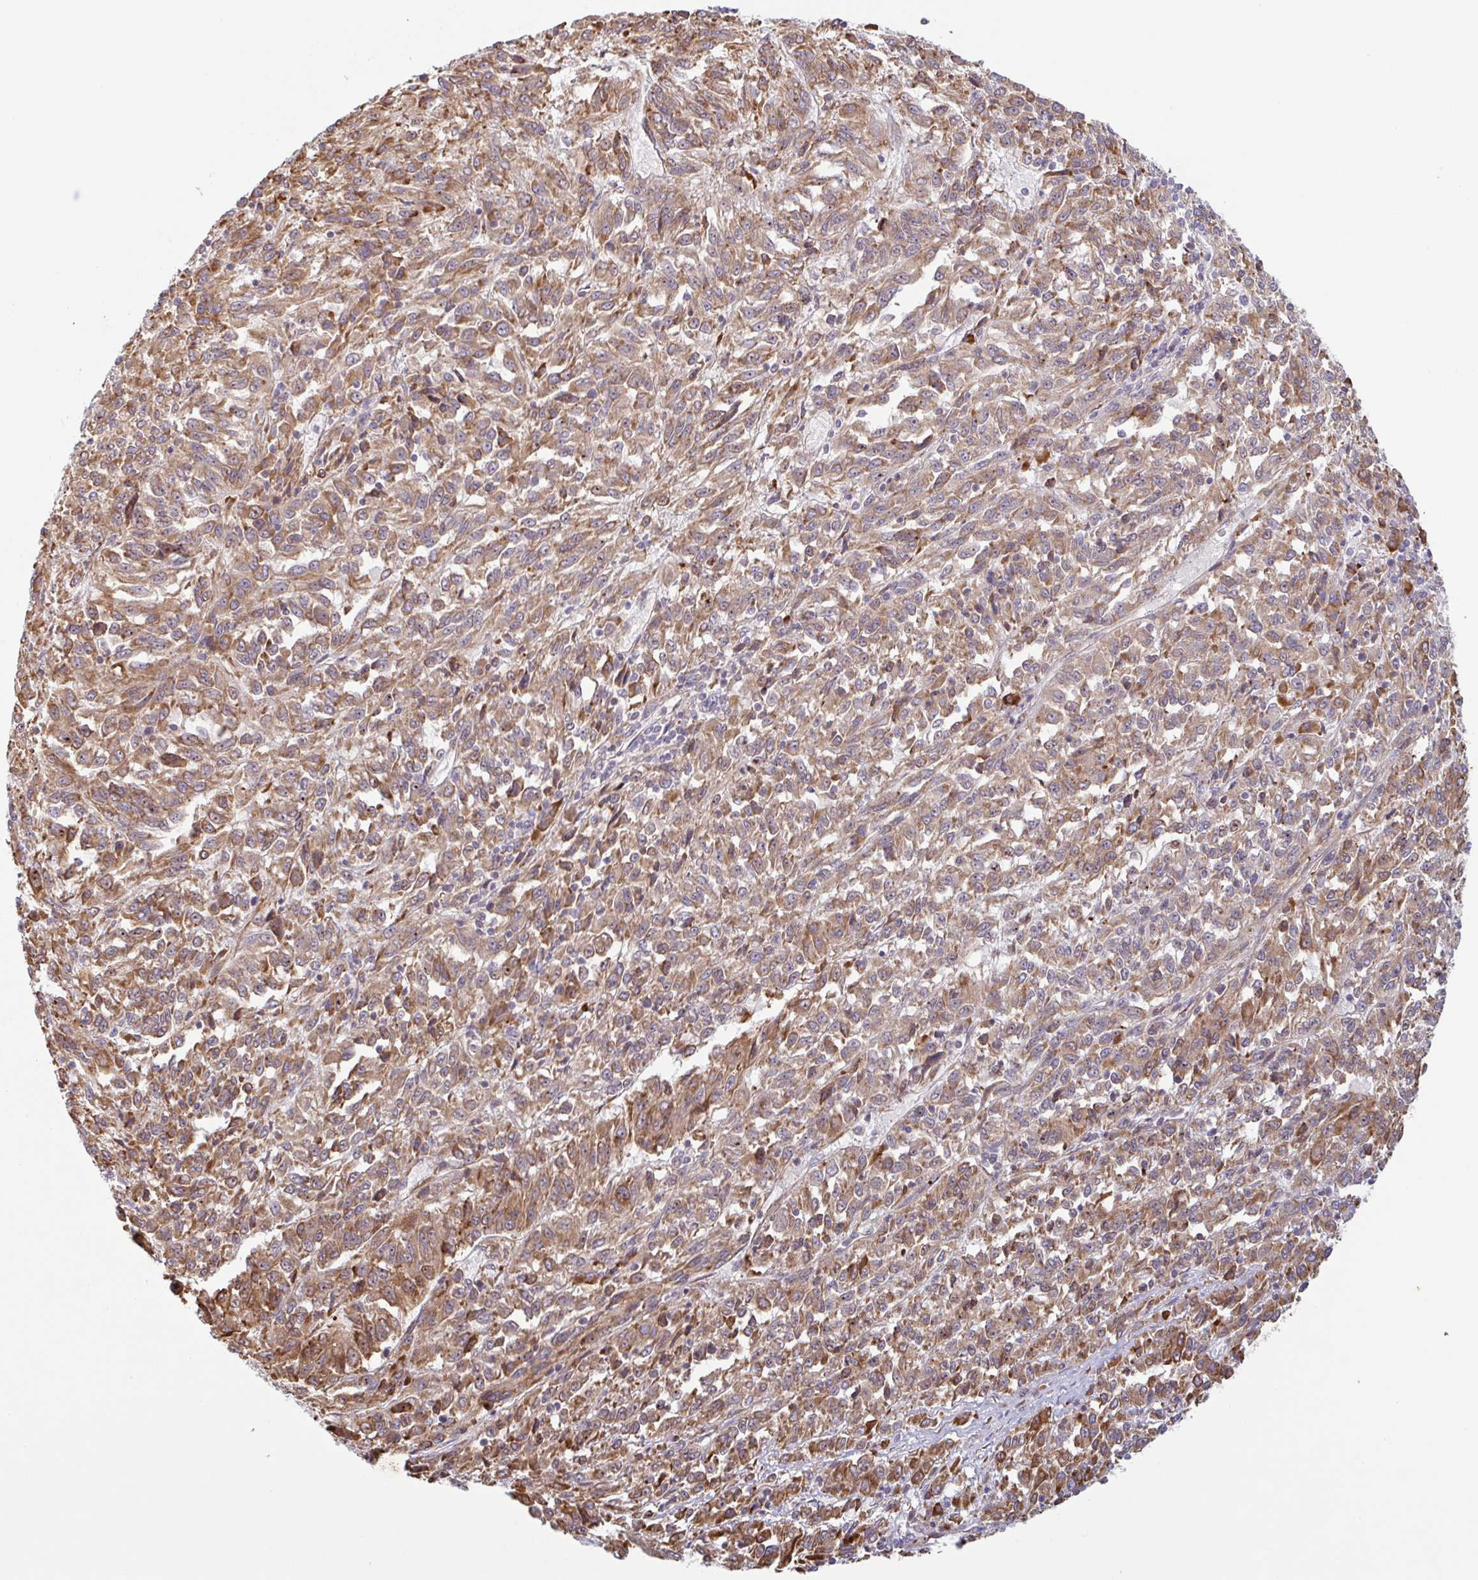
{"staining": {"intensity": "moderate", "quantity": ">75%", "location": "cytoplasmic/membranous"}, "tissue": "melanoma", "cell_type": "Tumor cells", "image_type": "cancer", "snomed": [{"axis": "morphology", "description": "Malignant melanoma, Metastatic site"}, {"axis": "topography", "description": "Lung"}], "caption": "Protein expression analysis of human melanoma reveals moderate cytoplasmic/membranous expression in approximately >75% of tumor cells. (DAB (3,3'-diaminobenzidine) = brown stain, brightfield microscopy at high magnification).", "gene": "RIT1", "patient": {"sex": "male", "age": 64}}